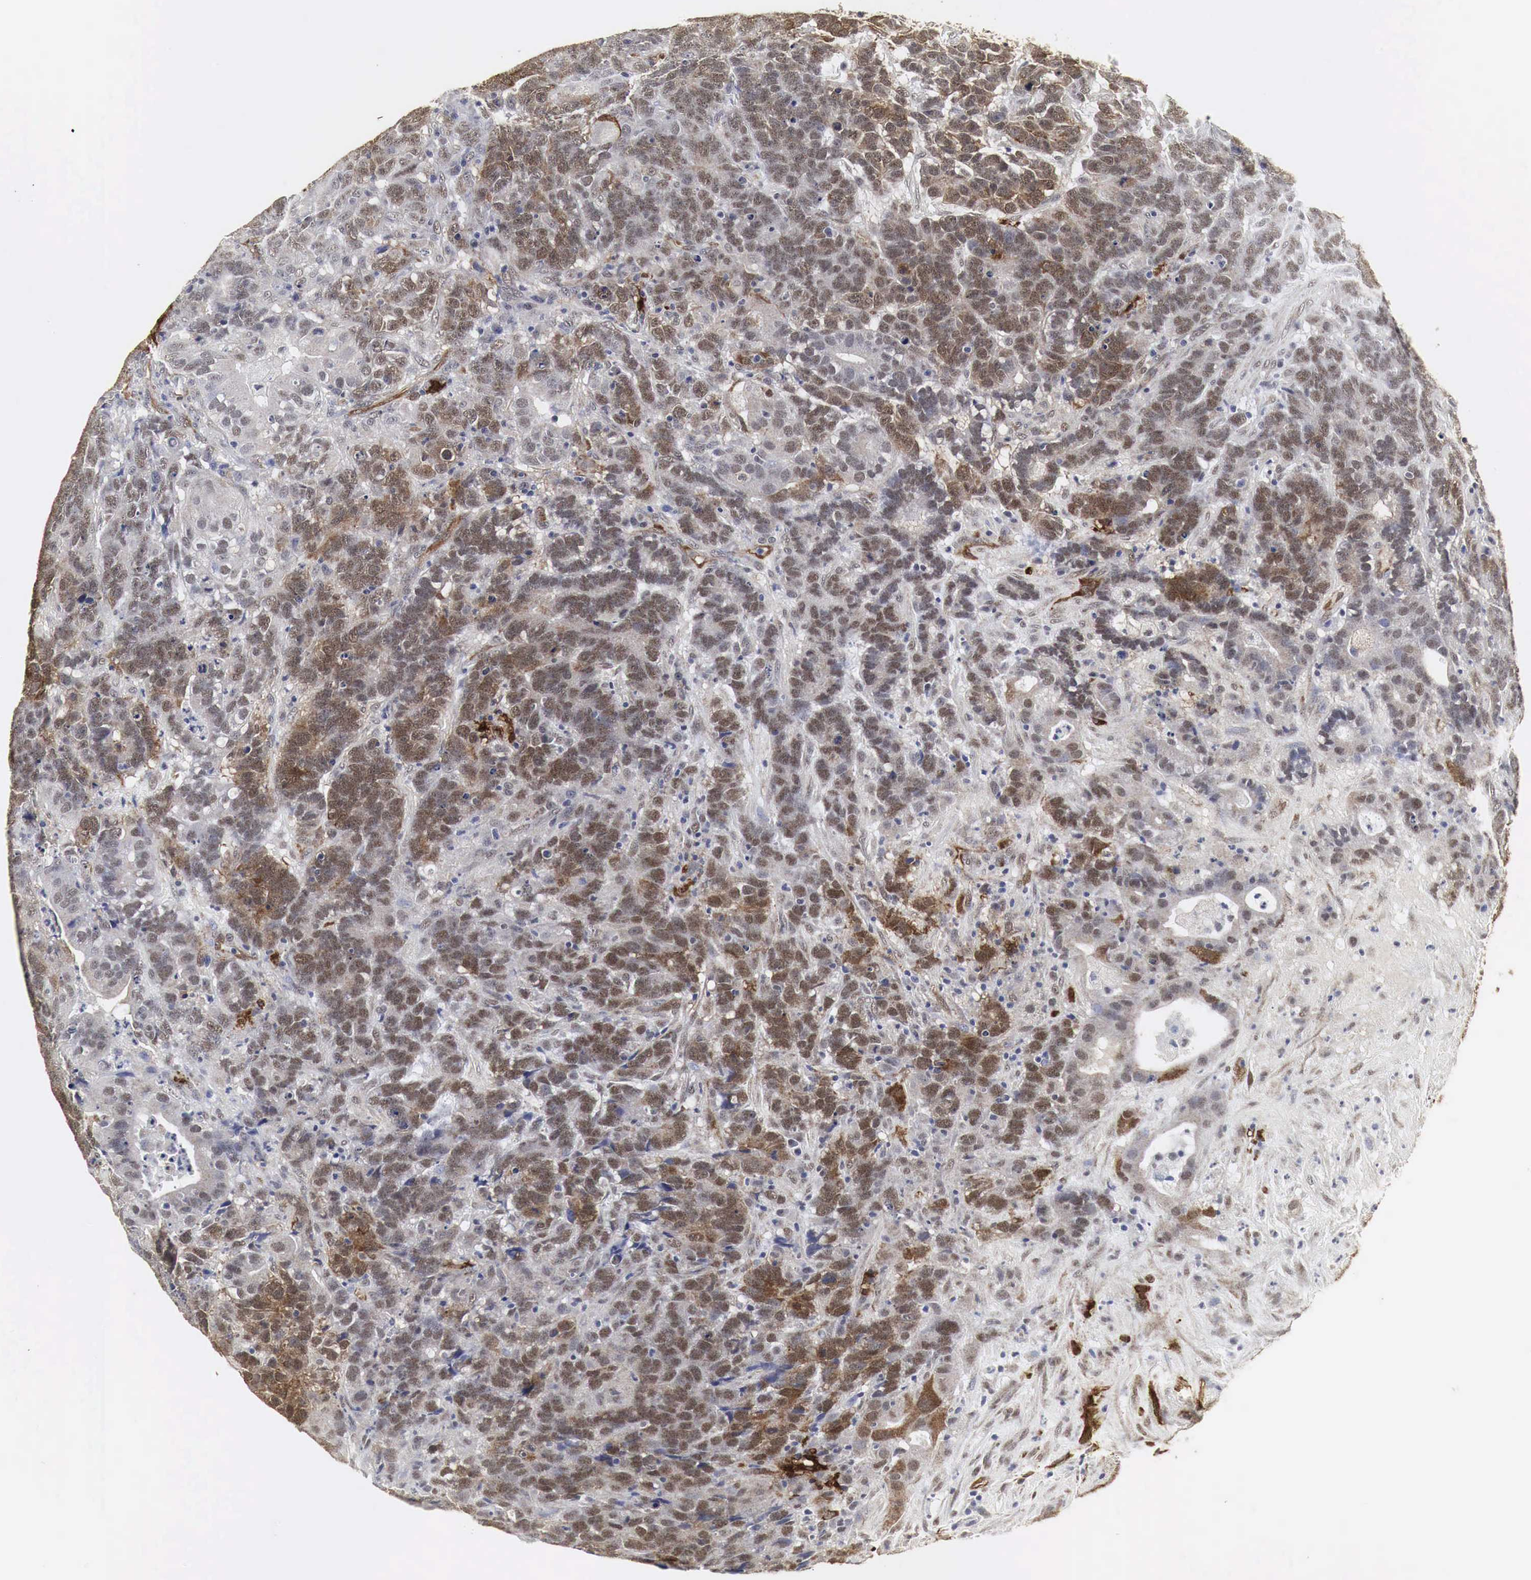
{"staining": {"intensity": "moderate", "quantity": "25%-75%", "location": "cytoplasmic/membranous,nuclear"}, "tissue": "testis cancer", "cell_type": "Tumor cells", "image_type": "cancer", "snomed": [{"axis": "morphology", "description": "Carcinoma, Embryonal, NOS"}, {"axis": "topography", "description": "Testis"}], "caption": "A micrograph of human testis cancer (embryonal carcinoma) stained for a protein demonstrates moderate cytoplasmic/membranous and nuclear brown staining in tumor cells. Using DAB (brown) and hematoxylin (blue) stains, captured at high magnification using brightfield microscopy.", "gene": "SPIN1", "patient": {"sex": "male", "age": 26}}